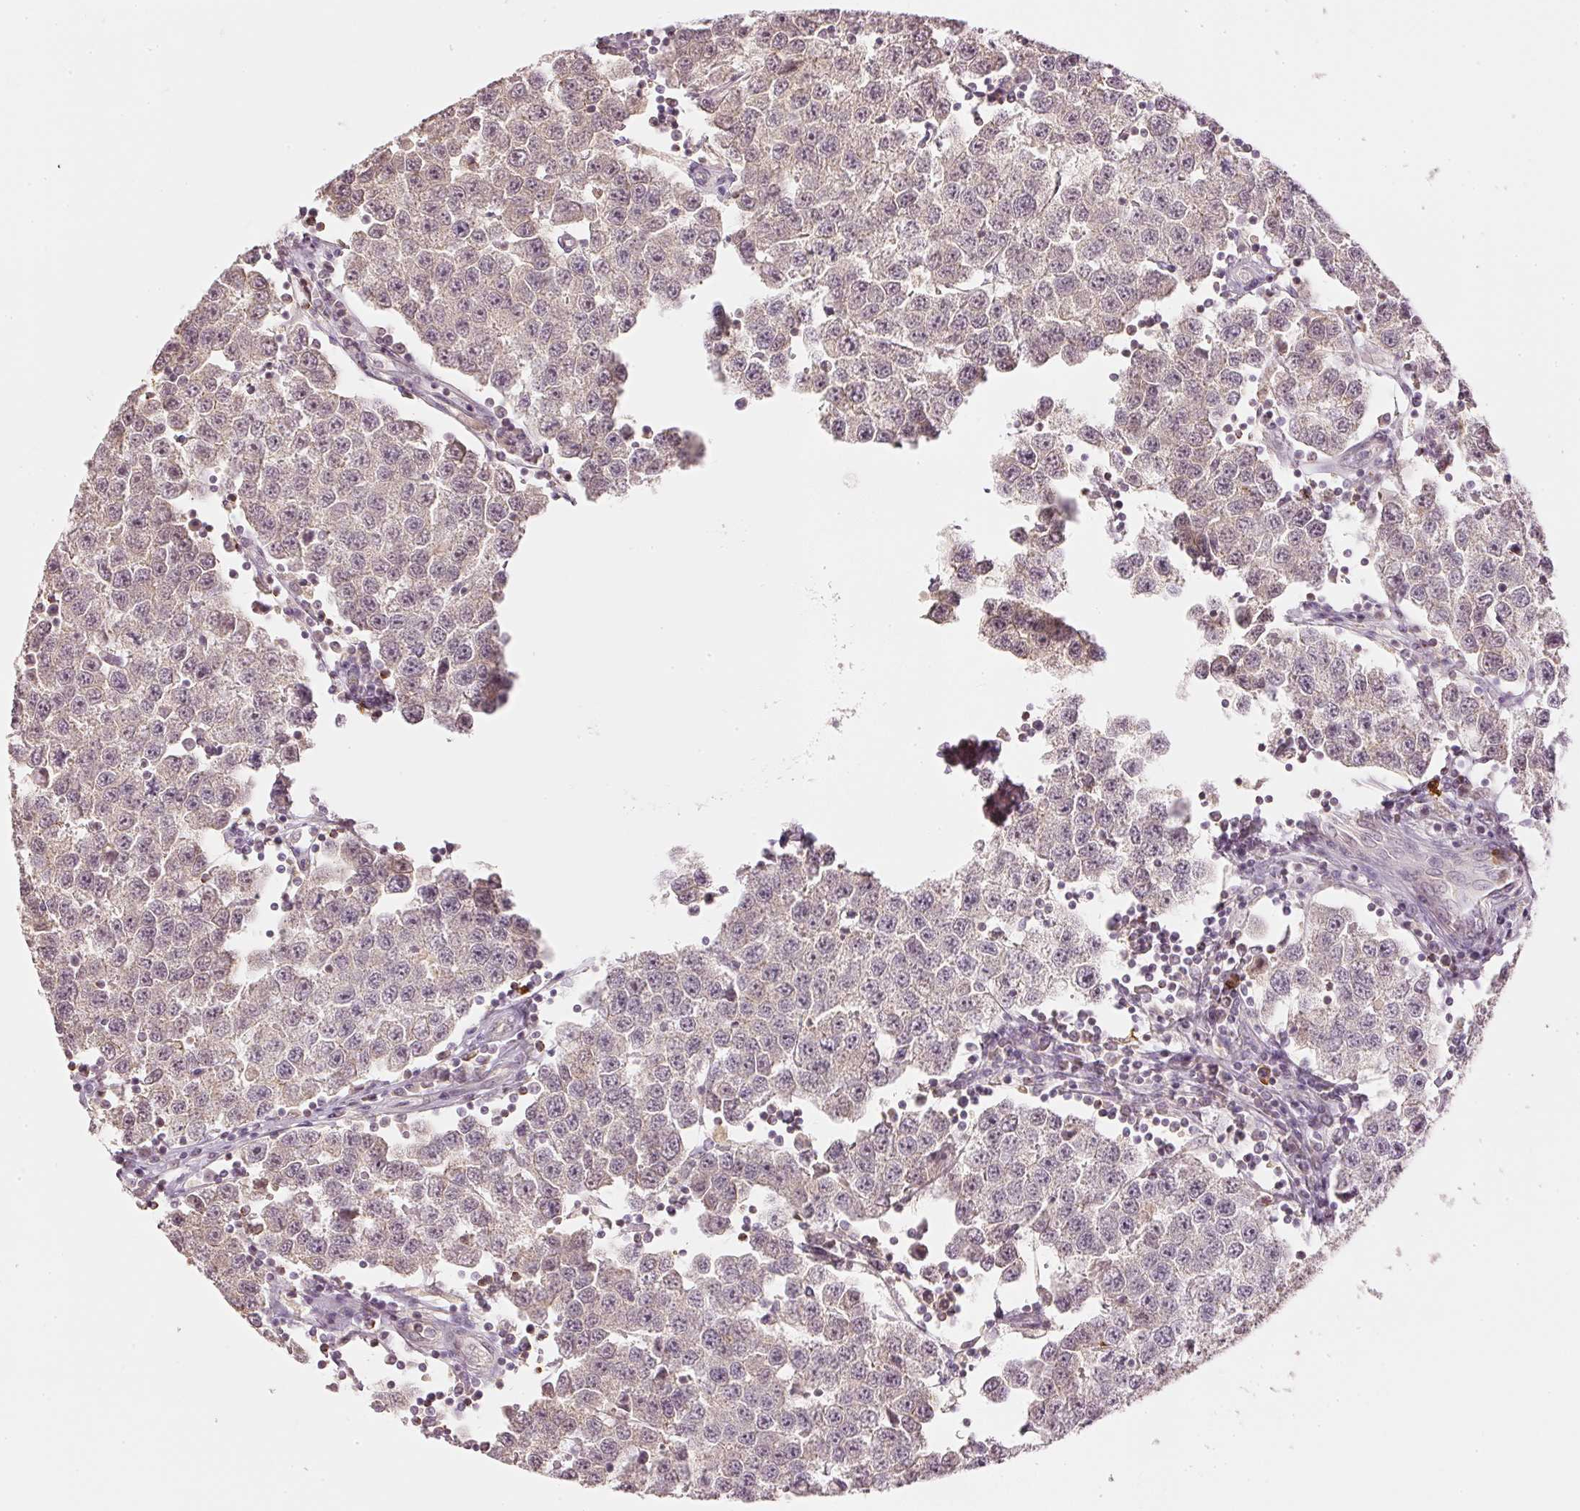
{"staining": {"intensity": "weak", "quantity": "<25%", "location": "cytoplasmic/membranous"}, "tissue": "testis cancer", "cell_type": "Tumor cells", "image_type": "cancer", "snomed": [{"axis": "morphology", "description": "Seminoma, NOS"}, {"axis": "topography", "description": "Testis"}], "caption": "An immunohistochemistry photomicrograph of seminoma (testis) is shown. There is no staining in tumor cells of seminoma (testis).", "gene": "GZMA", "patient": {"sex": "male", "age": 34}}